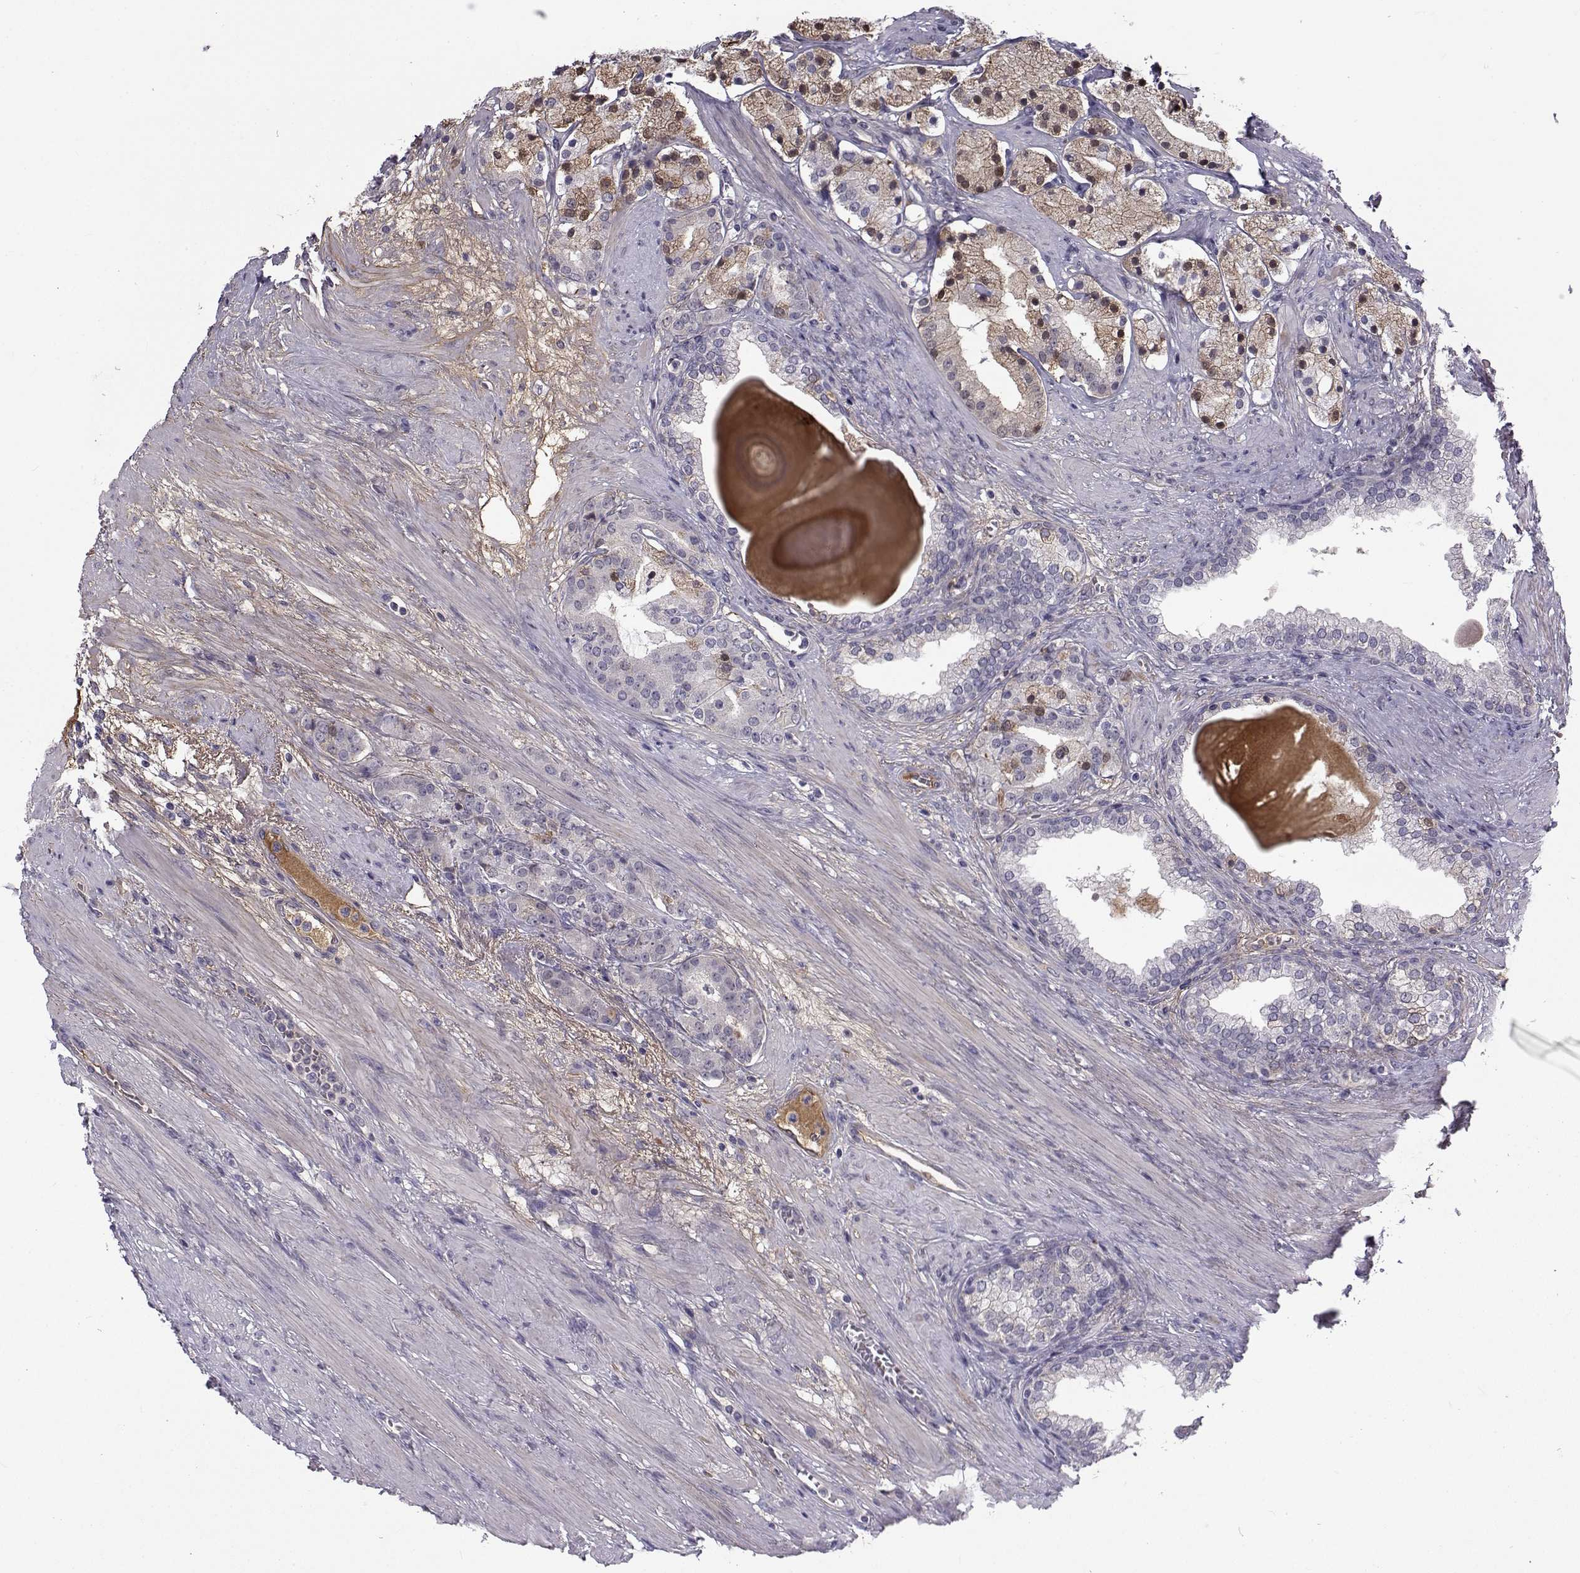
{"staining": {"intensity": "negative", "quantity": "none", "location": "none"}, "tissue": "prostate cancer", "cell_type": "Tumor cells", "image_type": "cancer", "snomed": [{"axis": "morphology", "description": "Adenocarcinoma, NOS"}, {"axis": "topography", "description": "Prostate"}], "caption": "High magnification brightfield microscopy of prostate cancer stained with DAB (brown) and counterstained with hematoxylin (blue): tumor cells show no significant expression. The staining was performed using DAB to visualize the protein expression in brown, while the nuclei were stained in blue with hematoxylin (Magnification: 20x).", "gene": "TNFRSF11B", "patient": {"sex": "male", "age": 69}}